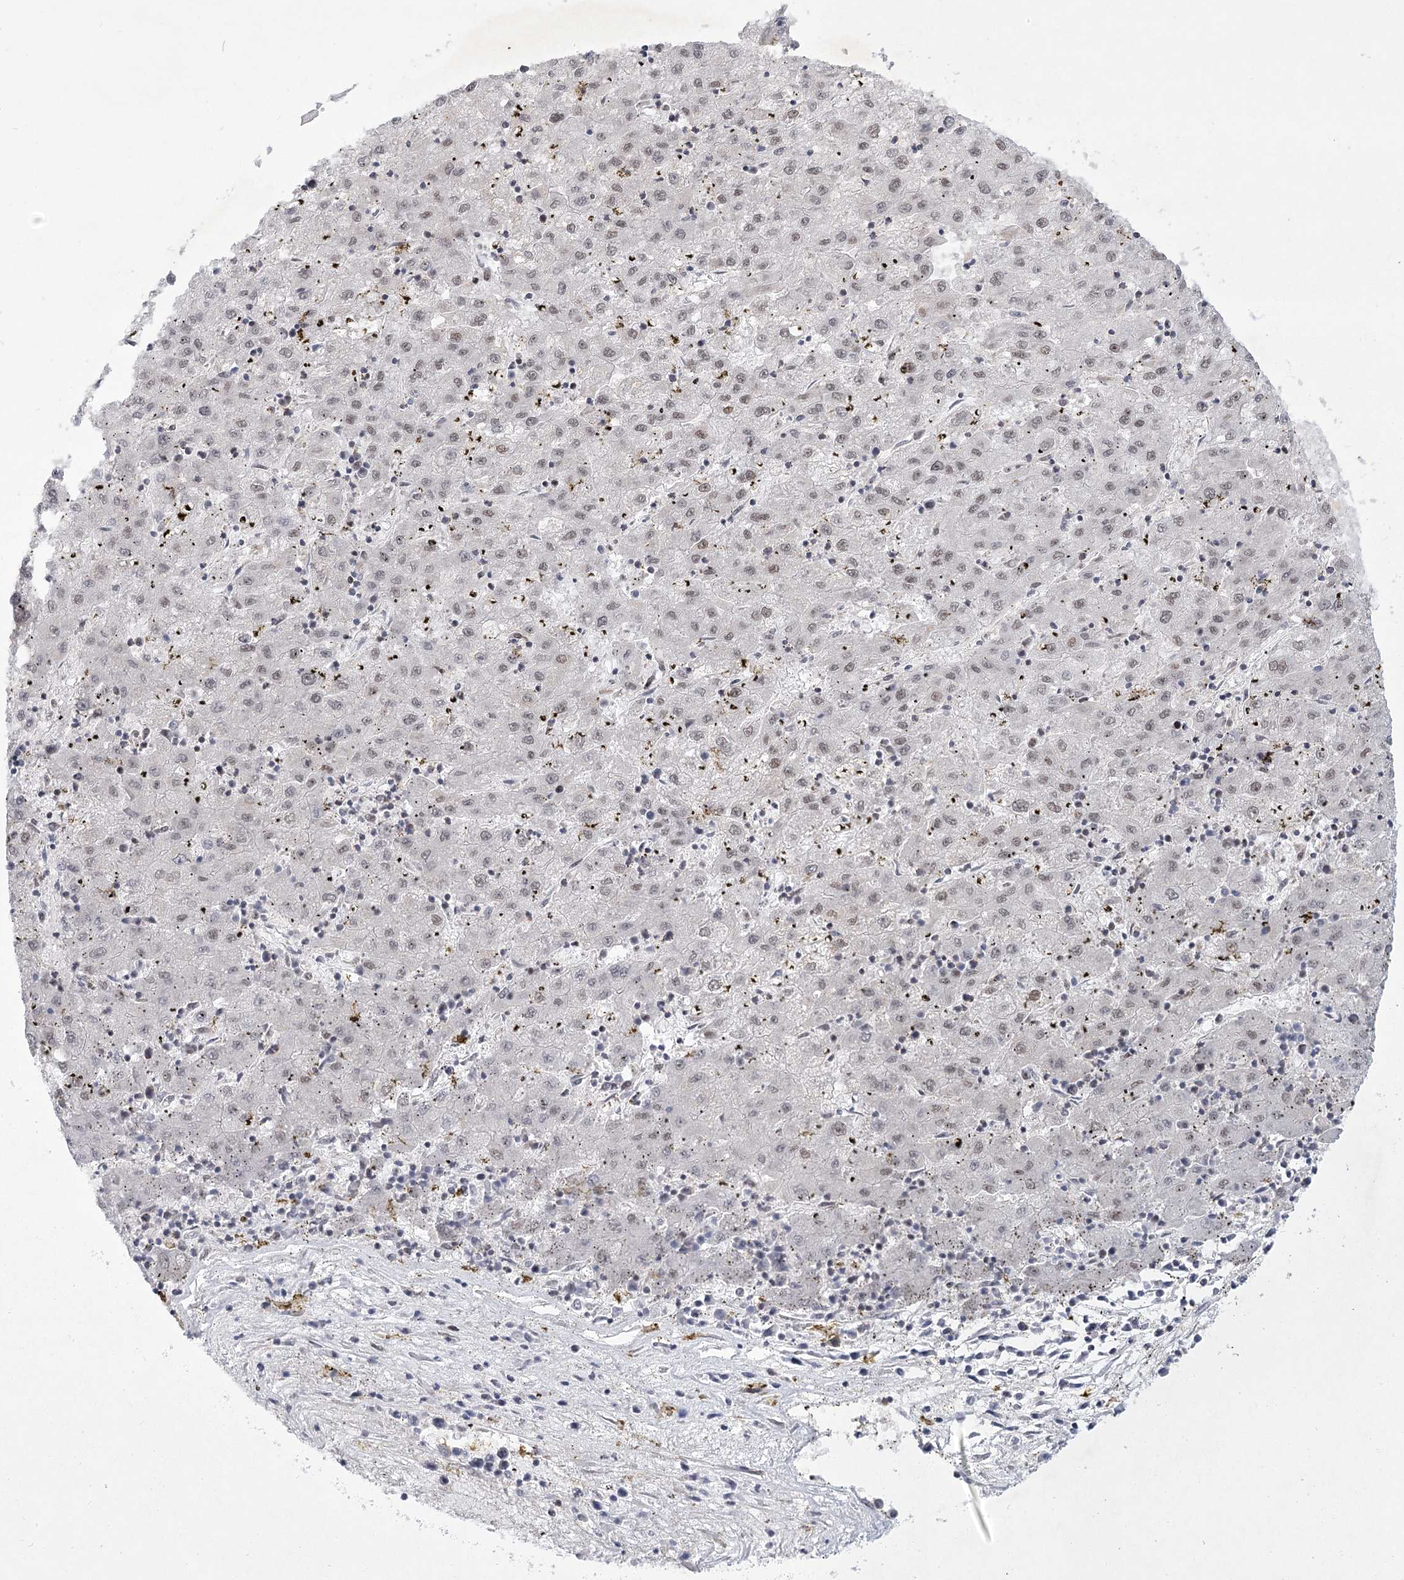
{"staining": {"intensity": "weak", "quantity": "25%-75%", "location": "nuclear"}, "tissue": "liver cancer", "cell_type": "Tumor cells", "image_type": "cancer", "snomed": [{"axis": "morphology", "description": "Carcinoma, Hepatocellular, NOS"}, {"axis": "topography", "description": "Liver"}], "caption": "Liver cancer (hepatocellular carcinoma) stained with DAB (3,3'-diaminobenzidine) immunohistochemistry demonstrates low levels of weak nuclear positivity in about 25%-75% of tumor cells. The staining is performed using DAB (3,3'-diaminobenzidine) brown chromogen to label protein expression. The nuclei are counter-stained blue using hematoxylin.", "gene": "CIB4", "patient": {"sex": "male", "age": 72}}